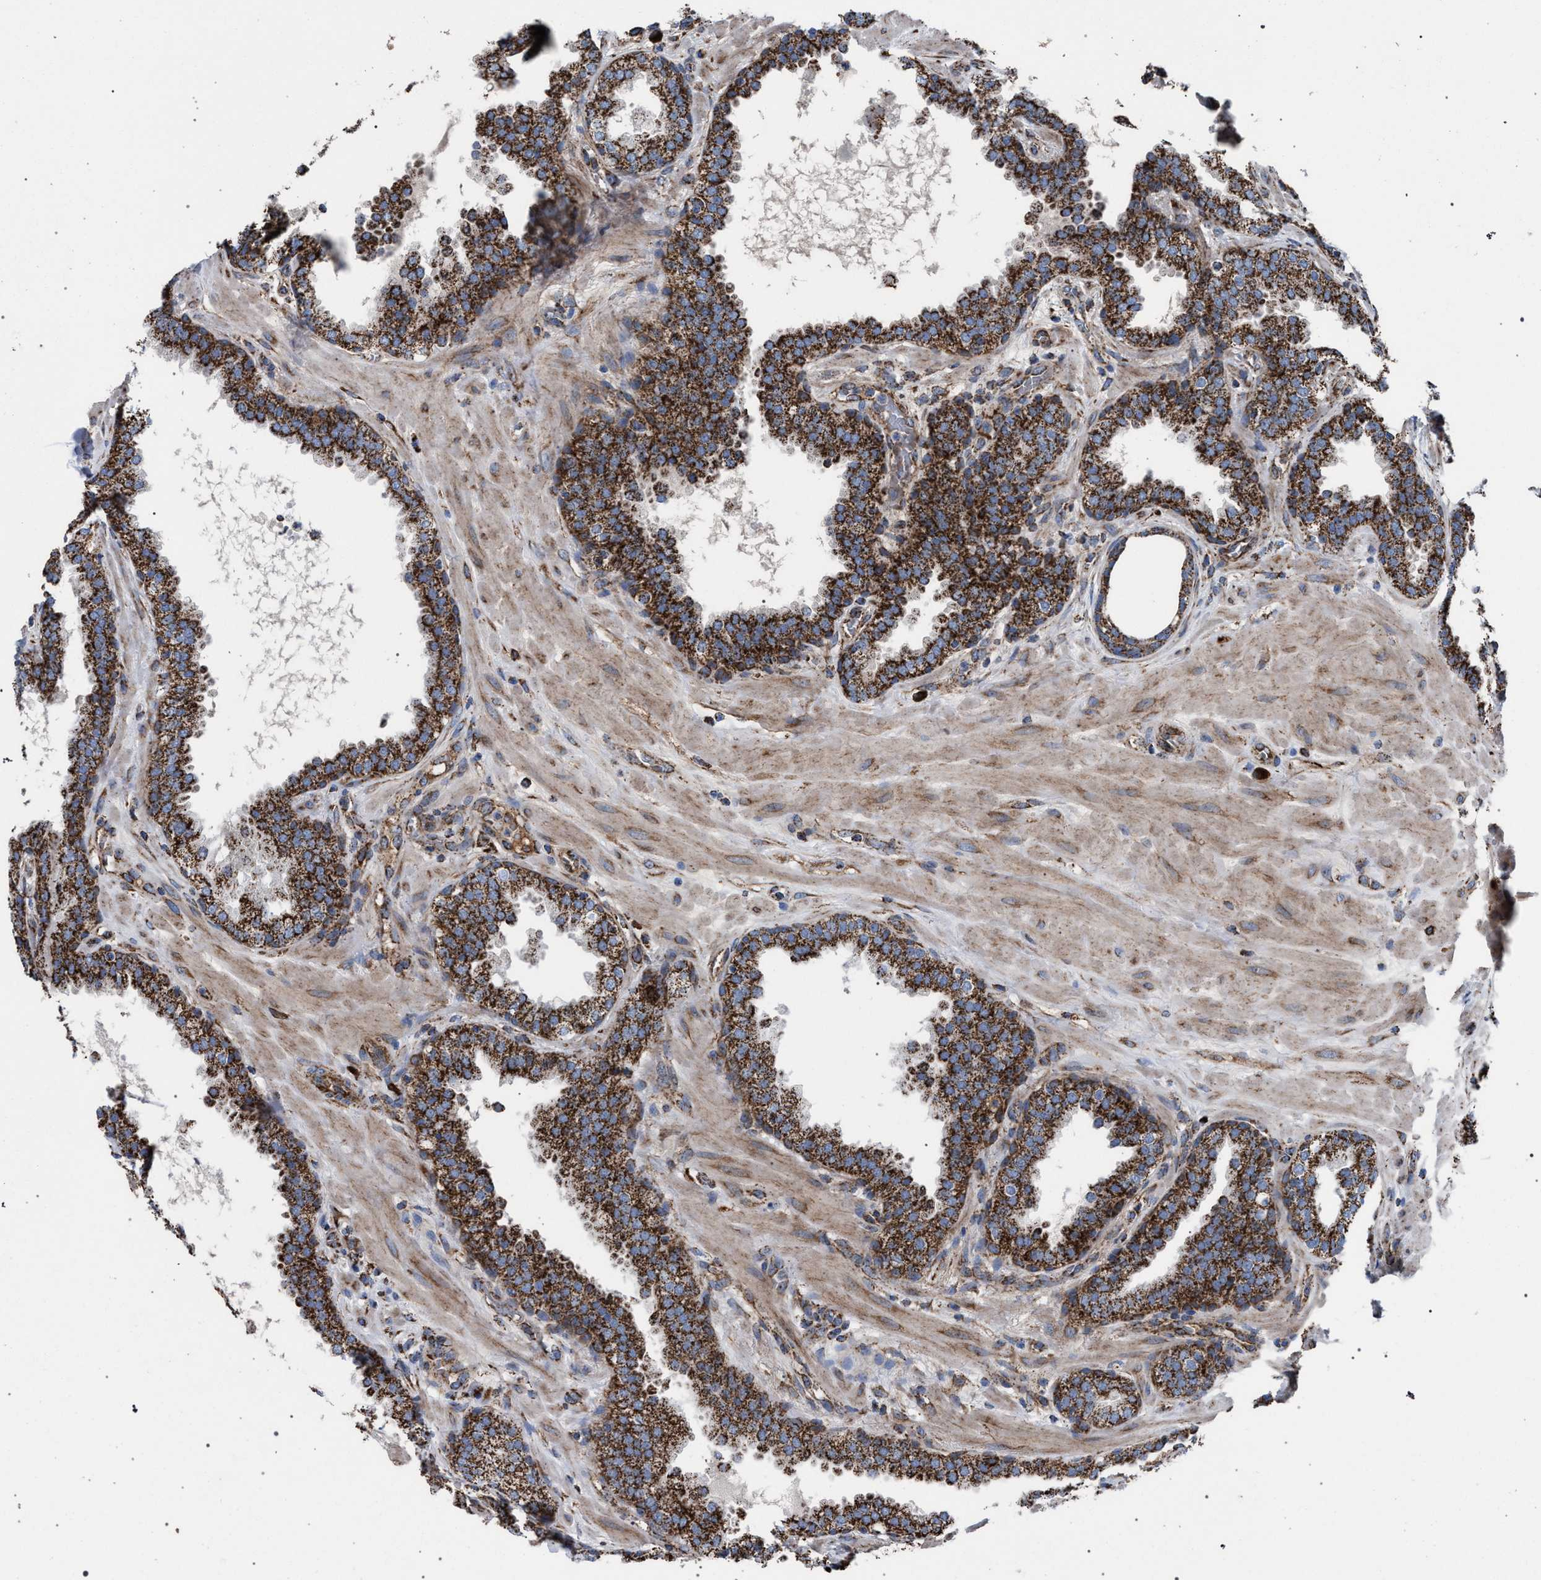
{"staining": {"intensity": "strong", "quantity": ">75%", "location": "cytoplasmic/membranous"}, "tissue": "prostate", "cell_type": "Glandular cells", "image_type": "normal", "snomed": [{"axis": "morphology", "description": "Normal tissue, NOS"}, {"axis": "topography", "description": "Prostate"}], "caption": "Immunohistochemical staining of unremarkable human prostate exhibits strong cytoplasmic/membranous protein positivity in about >75% of glandular cells. (IHC, brightfield microscopy, high magnification).", "gene": "VPS13A", "patient": {"sex": "male", "age": 51}}